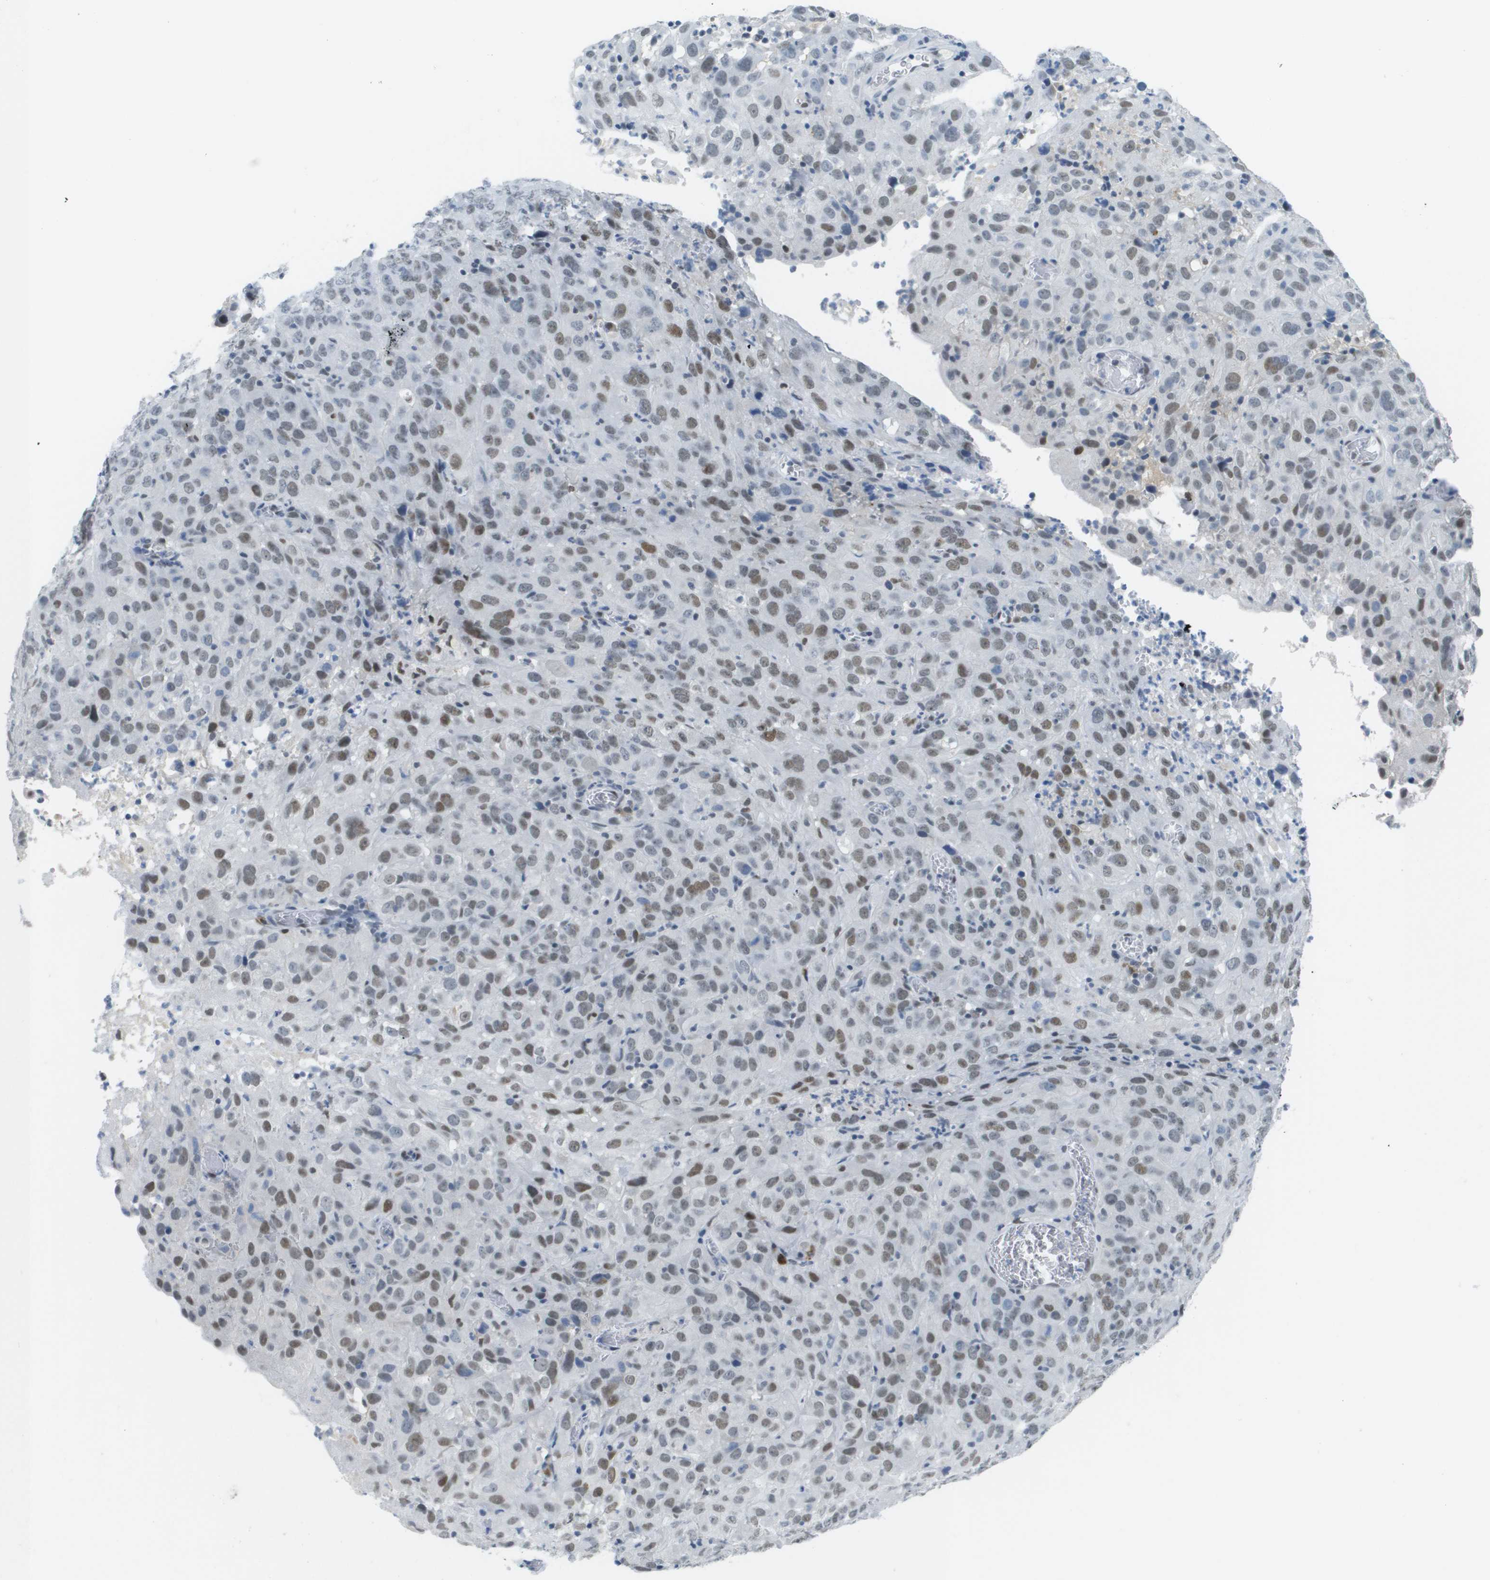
{"staining": {"intensity": "moderate", "quantity": "25%-75%", "location": "nuclear"}, "tissue": "cervical cancer", "cell_type": "Tumor cells", "image_type": "cancer", "snomed": [{"axis": "morphology", "description": "Squamous cell carcinoma, NOS"}, {"axis": "topography", "description": "Cervix"}], "caption": "This photomicrograph reveals immunohistochemistry (IHC) staining of human cervical cancer (squamous cell carcinoma), with medium moderate nuclear staining in approximately 25%-75% of tumor cells.", "gene": "TP53RK", "patient": {"sex": "female", "age": 32}}